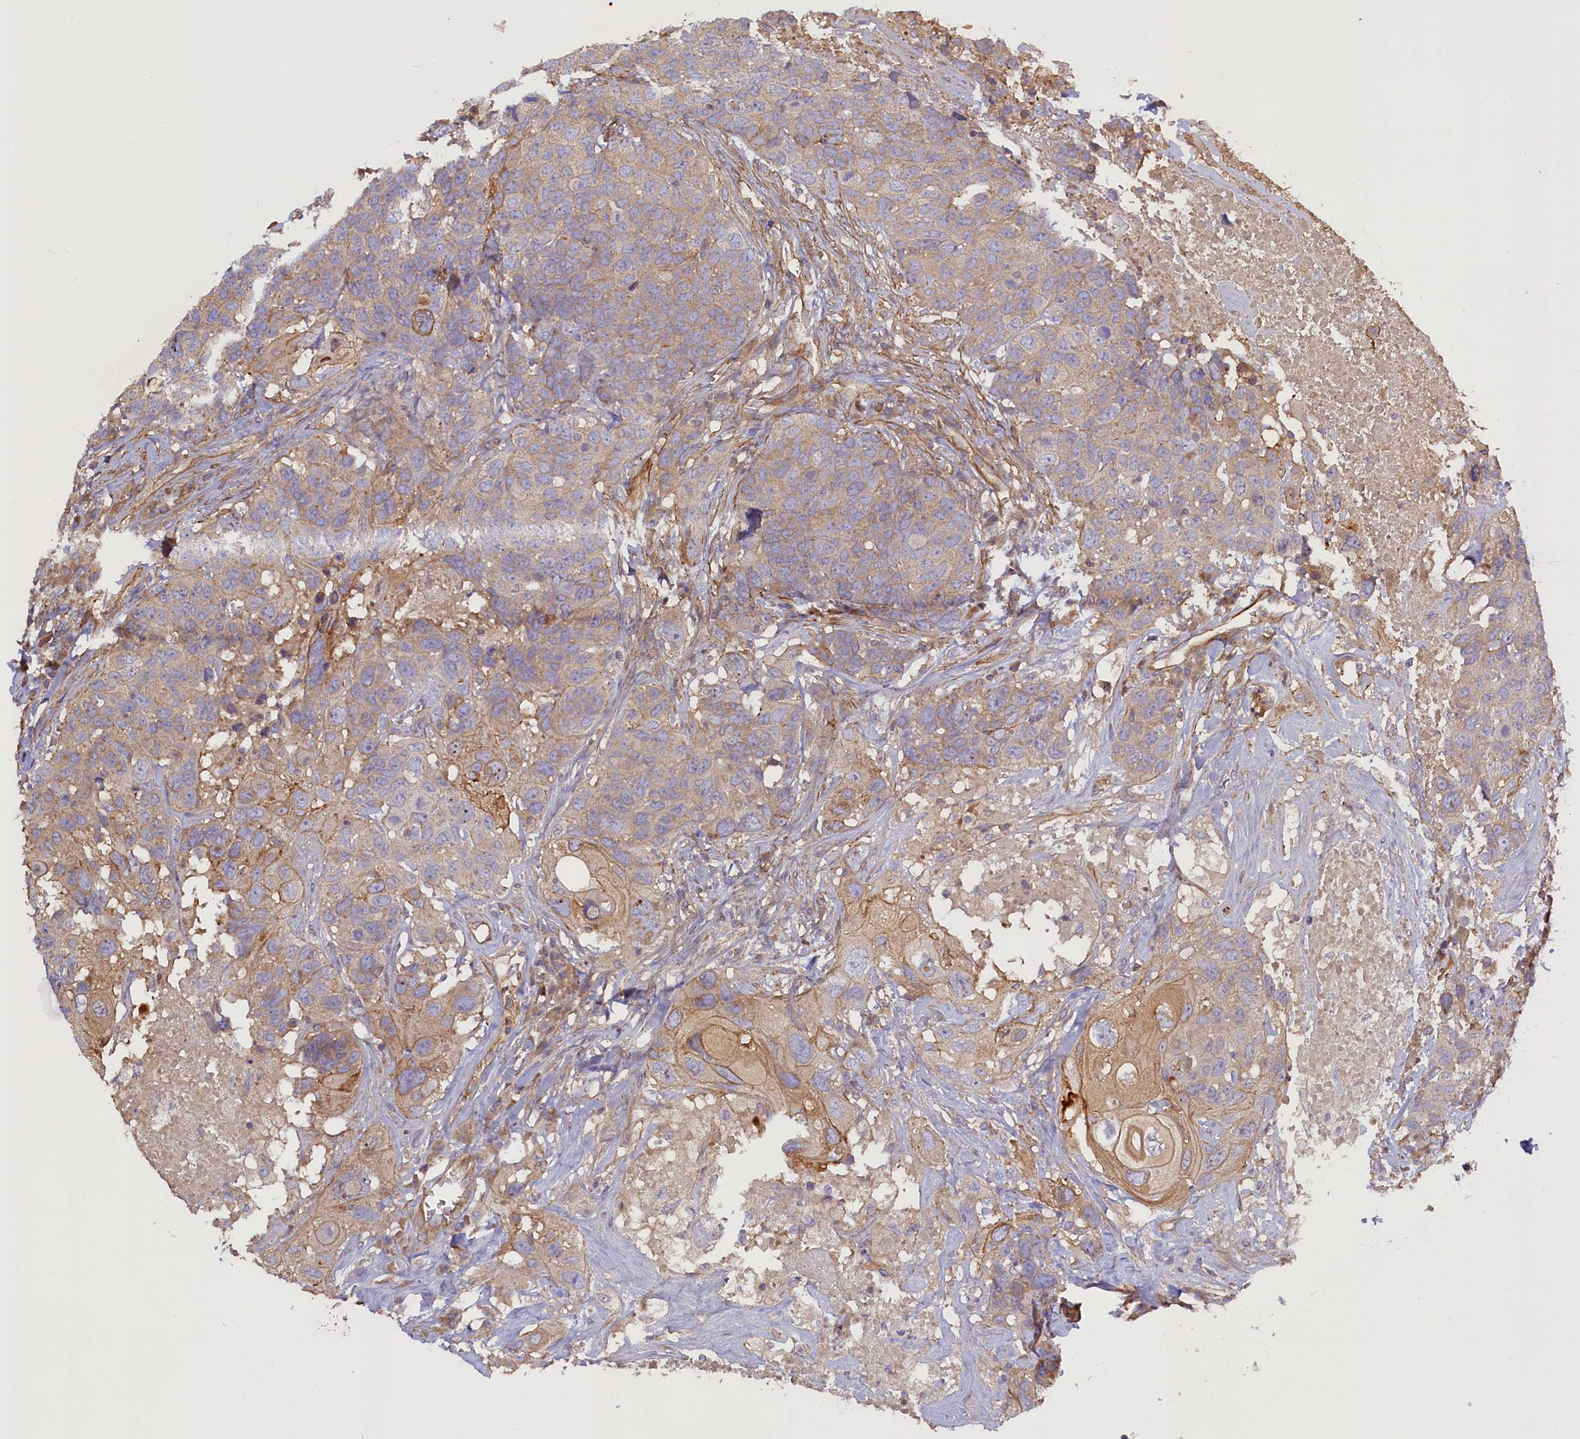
{"staining": {"intensity": "weak", "quantity": "<25%", "location": "cytoplasmic/membranous"}, "tissue": "head and neck cancer", "cell_type": "Tumor cells", "image_type": "cancer", "snomed": [{"axis": "morphology", "description": "Squamous cell carcinoma, NOS"}, {"axis": "topography", "description": "Head-Neck"}], "caption": "Head and neck cancer stained for a protein using IHC reveals no positivity tumor cells.", "gene": "FUZ", "patient": {"sex": "male", "age": 66}}